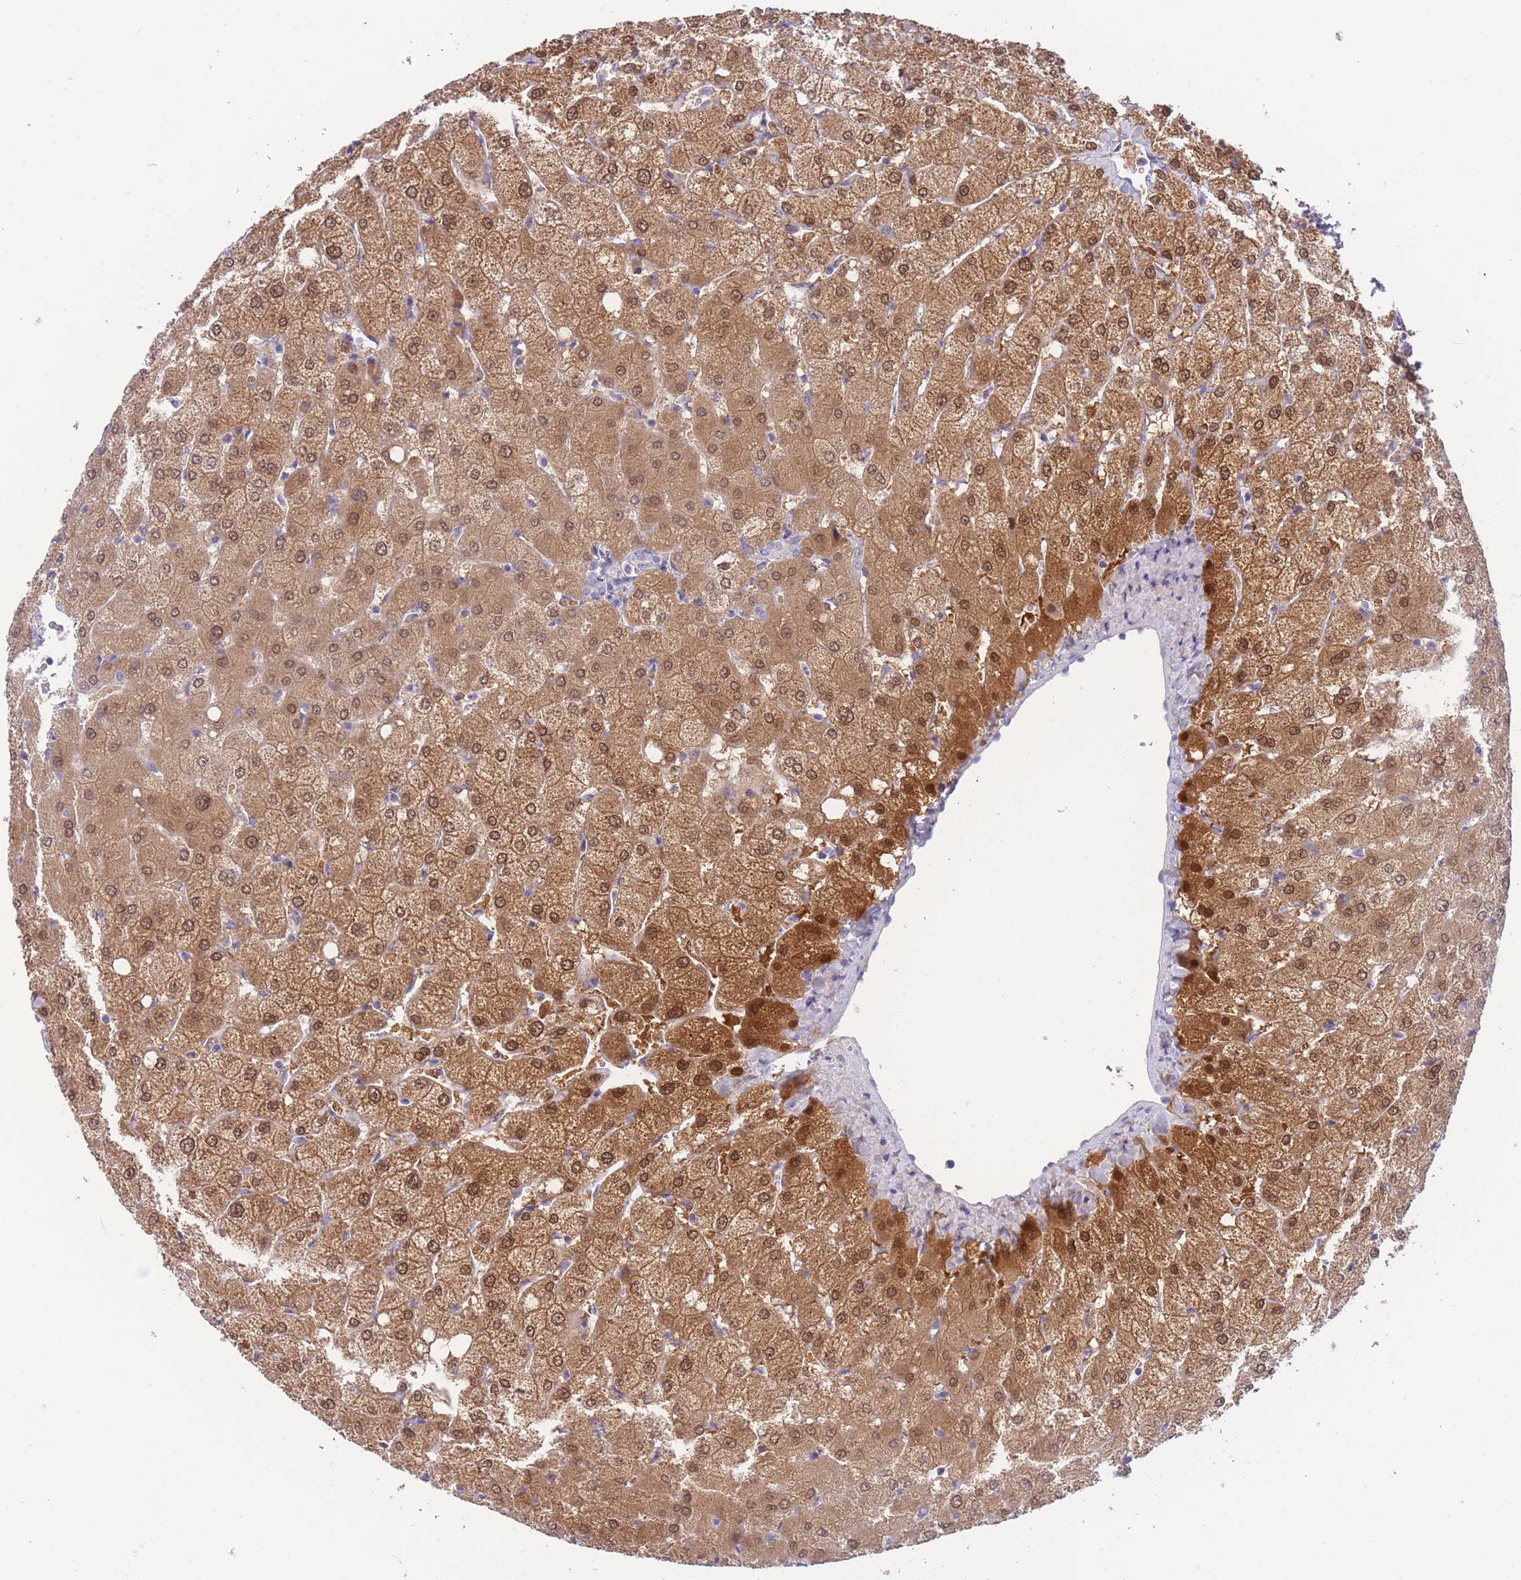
{"staining": {"intensity": "negative", "quantity": "none", "location": "none"}, "tissue": "liver", "cell_type": "Cholangiocytes", "image_type": "normal", "snomed": [{"axis": "morphology", "description": "Normal tissue, NOS"}, {"axis": "topography", "description": "Liver"}], "caption": "Immunohistochemistry micrograph of benign liver: human liver stained with DAB (3,3'-diaminobenzidine) reveals no significant protein expression in cholangiocytes.", "gene": "PCDHB3", "patient": {"sex": "female", "age": 54}}